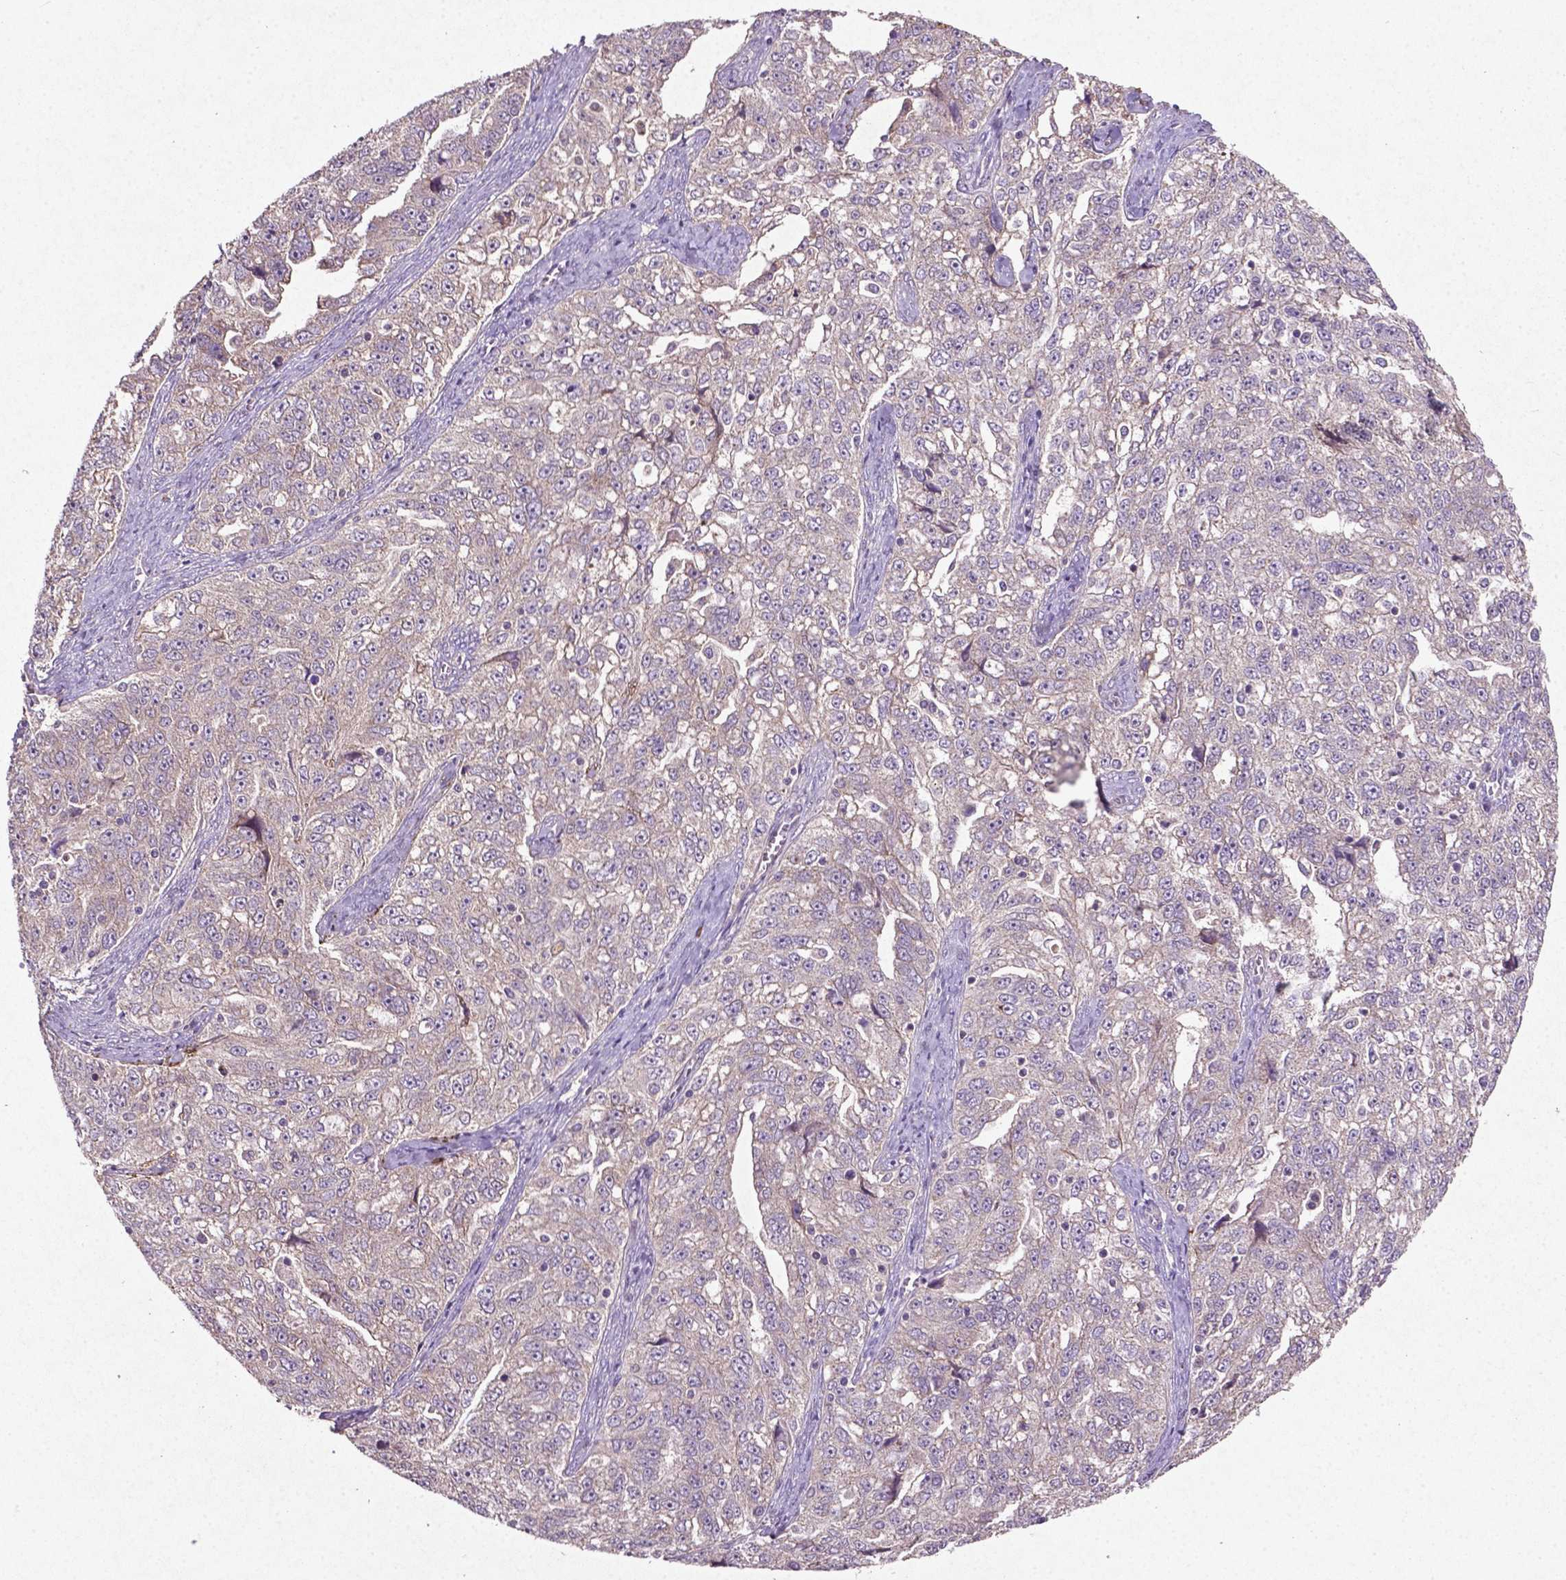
{"staining": {"intensity": "weak", "quantity": "<25%", "location": "cytoplasmic/membranous"}, "tissue": "ovarian cancer", "cell_type": "Tumor cells", "image_type": "cancer", "snomed": [{"axis": "morphology", "description": "Cystadenocarcinoma, serous, NOS"}, {"axis": "topography", "description": "Ovary"}], "caption": "Immunohistochemical staining of ovarian serous cystadenocarcinoma displays no significant staining in tumor cells. The staining was performed using DAB to visualize the protein expression in brown, while the nuclei were stained in blue with hematoxylin (Magnification: 20x).", "gene": "MTOR", "patient": {"sex": "female", "age": 51}}